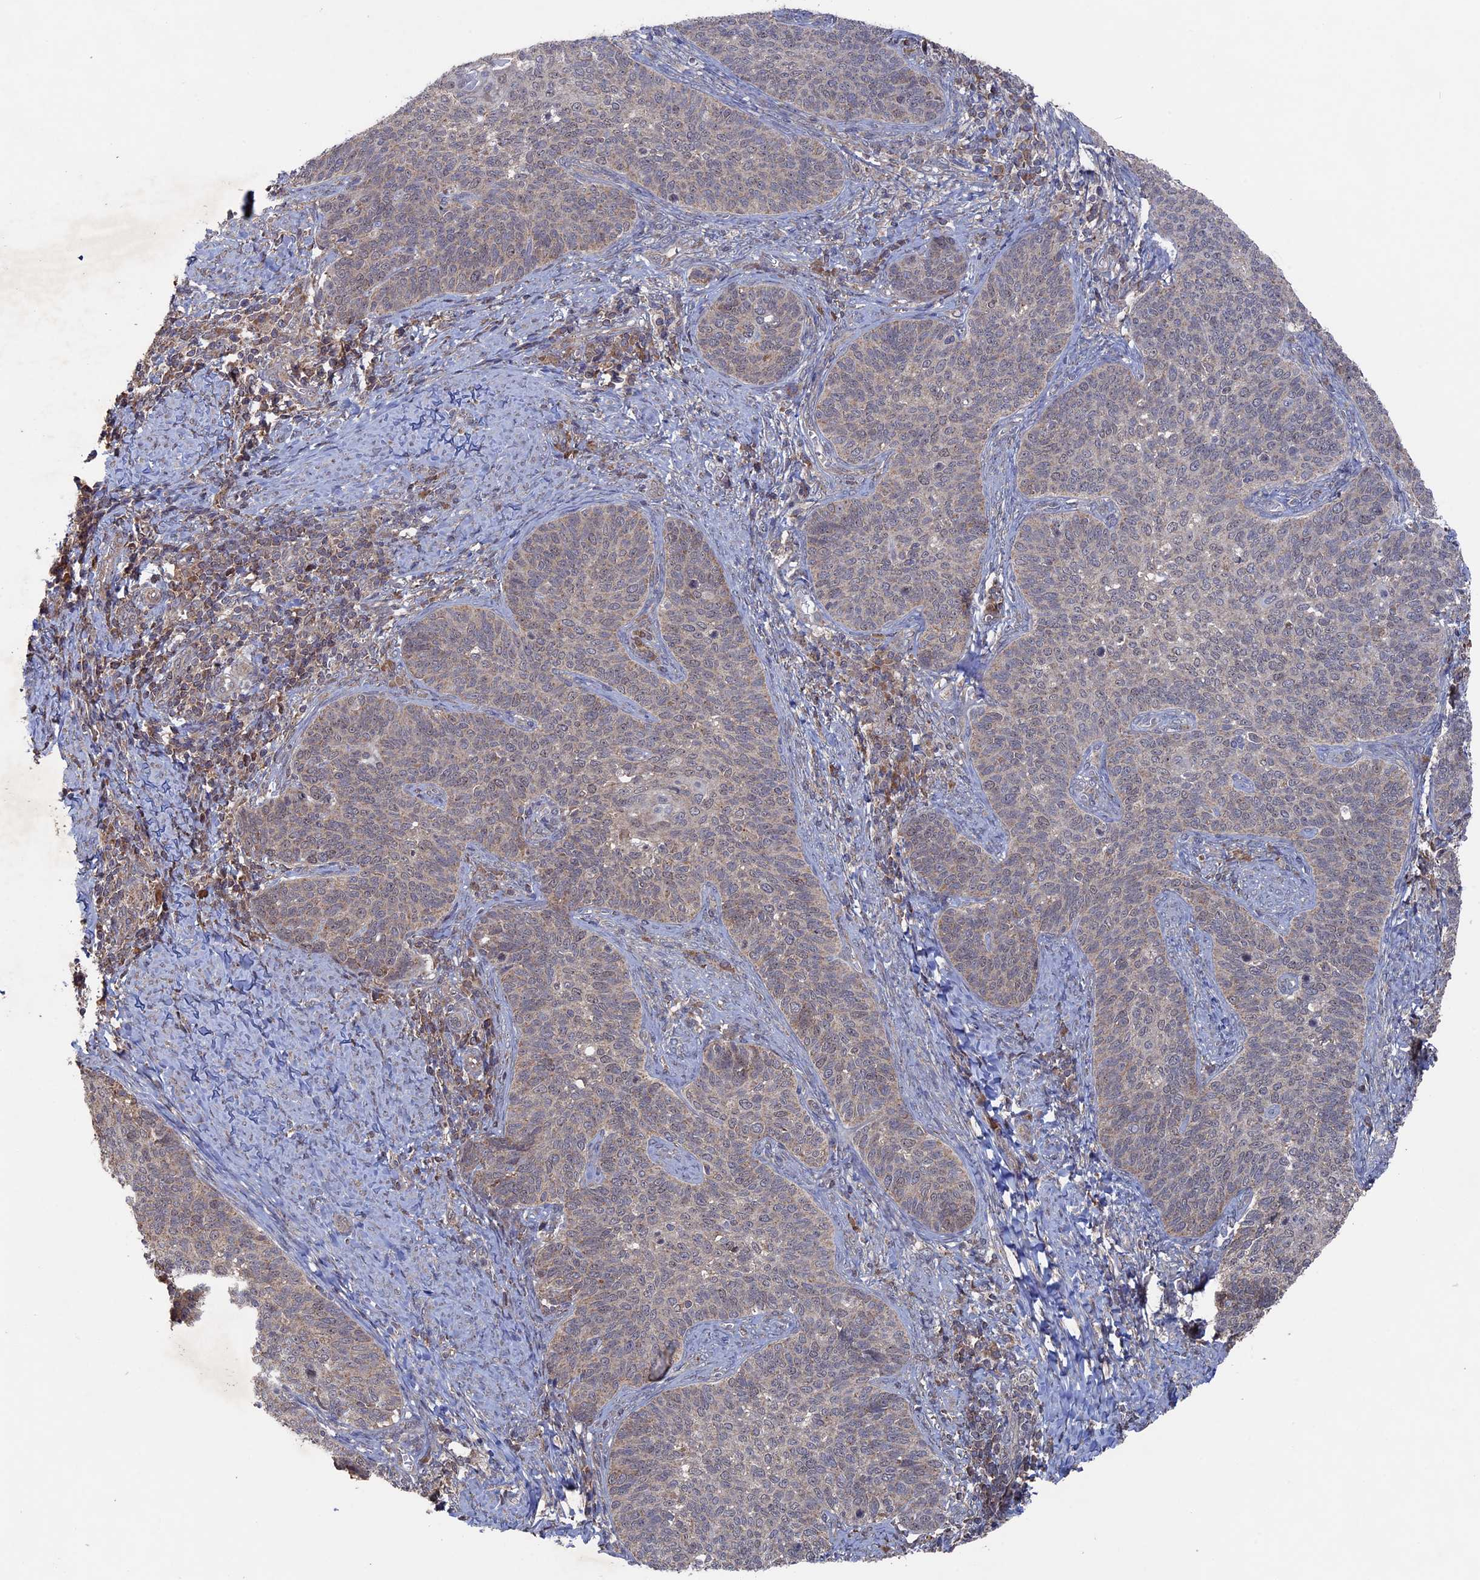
{"staining": {"intensity": "negative", "quantity": "none", "location": "none"}, "tissue": "cervical cancer", "cell_type": "Tumor cells", "image_type": "cancer", "snomed": [{"axis": "morphology", "description": "Normal tissue, NOS"}, {"axis": "morphology", "description": "Squamous cell carcinoma, NOS"}, {"axis": "topography", "description": "Cervix"}], "caption": "Cervical cancer (squamous cell carcinoma) stained for a protein using IHC demonstrates no expression tumor cells.", "gene": "RAB15", "patient": {"sex": "female", "age": 39}}